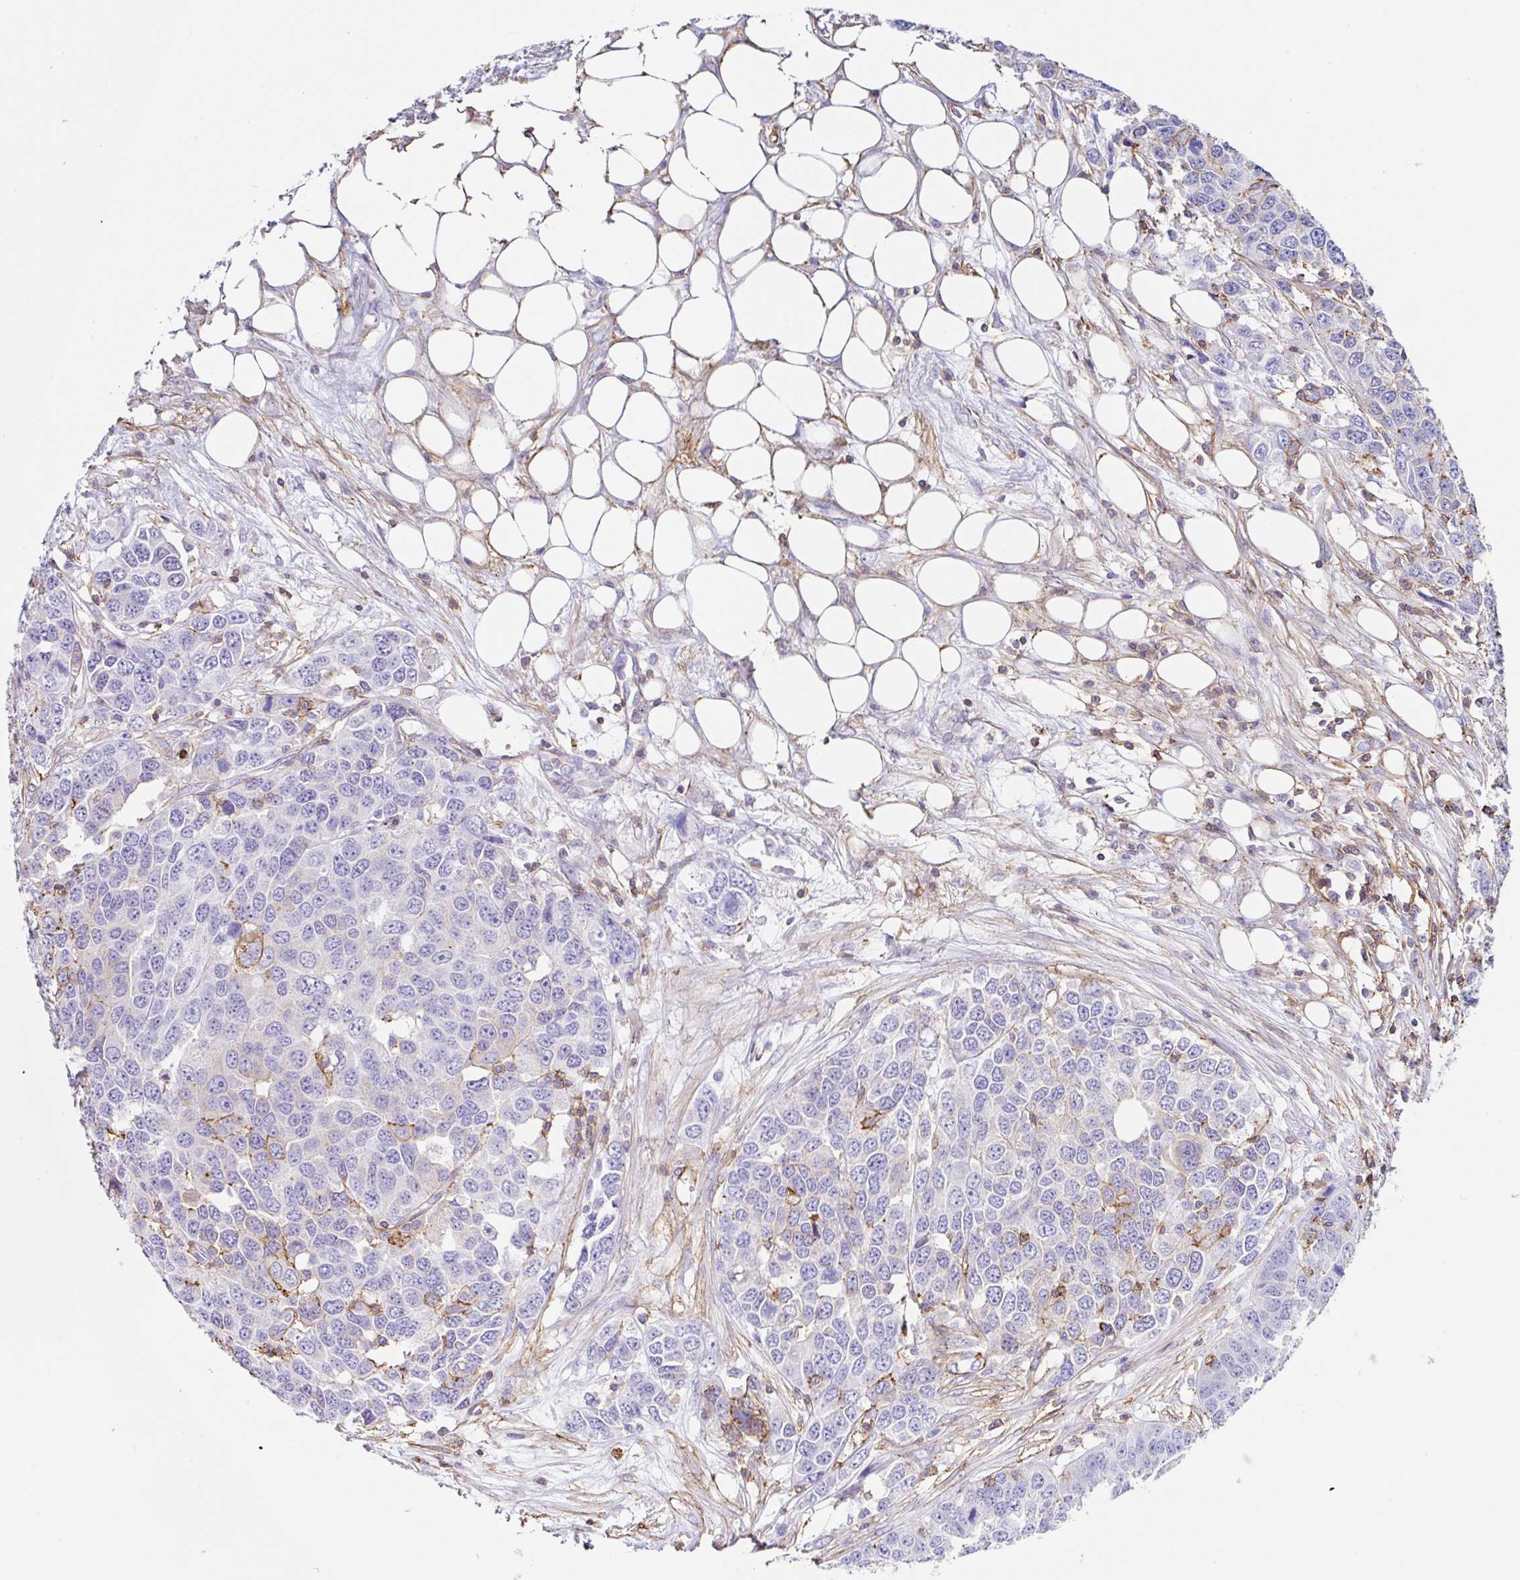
{"staining": {"intensity": "moderate", "quantity": "<25%", "location": "cytoplasmic/membranous"}, "tissue": "ovarian cancer", "cell_type": "Tumor cells", "image_type": "cancer", "snomed": [{"axis": "morphology", "description": "Cystadenocarcinoma, serous, NOS"}, {"axis": "topography", "description": "Ovary"}], "caption": "This is a photomicrograph of immunohistochemistry (IHC) staining of ovarian cancer (serous cystadenocarcinoma), which shows moderate positivity in the cytoplasmic/membranous of tumor cells.", "gene": "MTTP", "patient": {"sex": "female", "age": 76}}